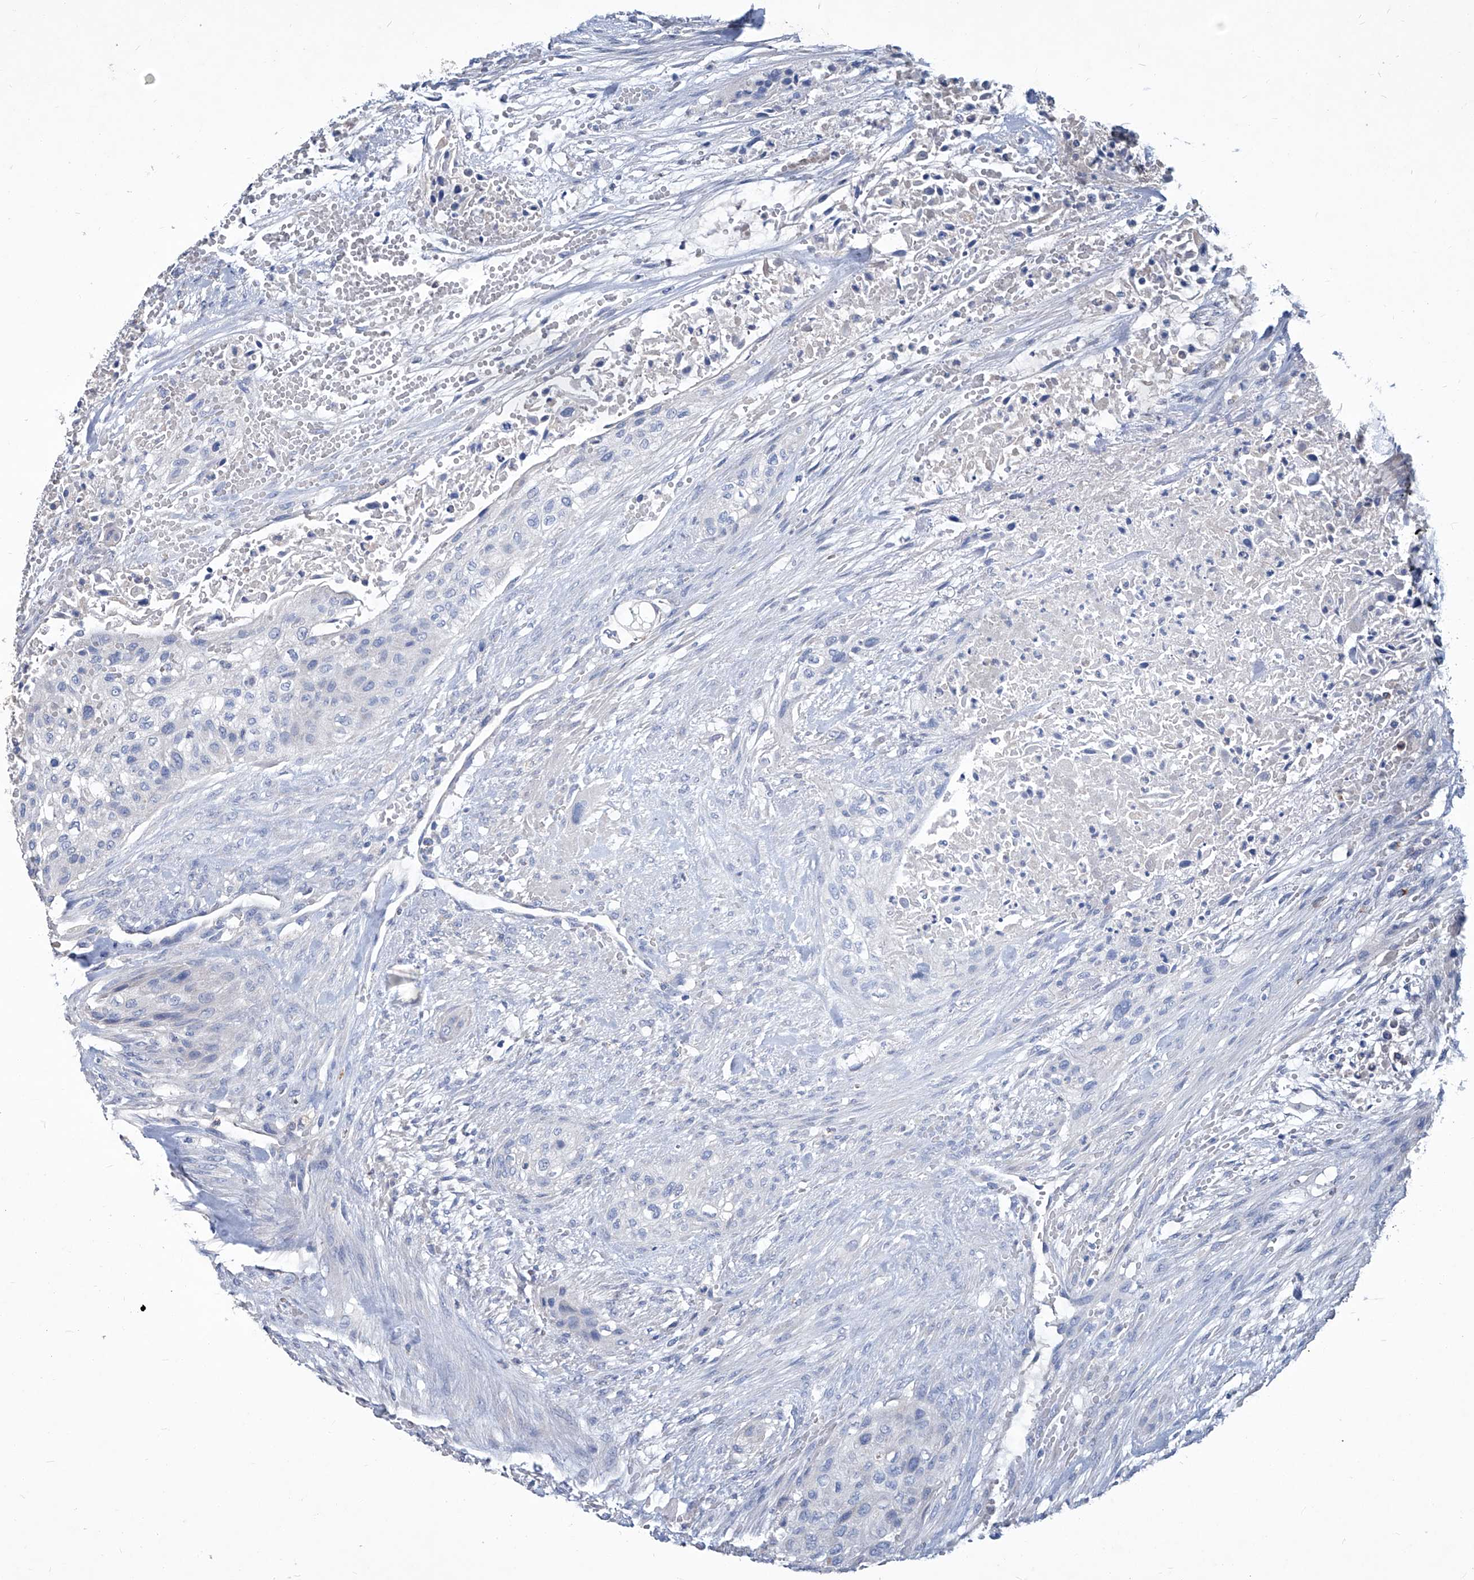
{"staining": {"intensity": "negative", "quantity": "none", "location": "none"}, "tissue": "urothelial cancer", "cell_type": "Tumor cells", "image_type": "cancer", "snomed": [{"axis": "morphology", "description": "Urothelial carcinoma, High grade"}, {"axis": "topography", "description": "Urinary bladder"}], "caption": "Image shows no significant protein staining in tumor cells of urothelial cancer. The staining is performed using DAB brown chromogen with nuclei counter-stained in using hematoxylin.", "gene": "MTARC1", "patient": {"sex": "male", "age": 35}}